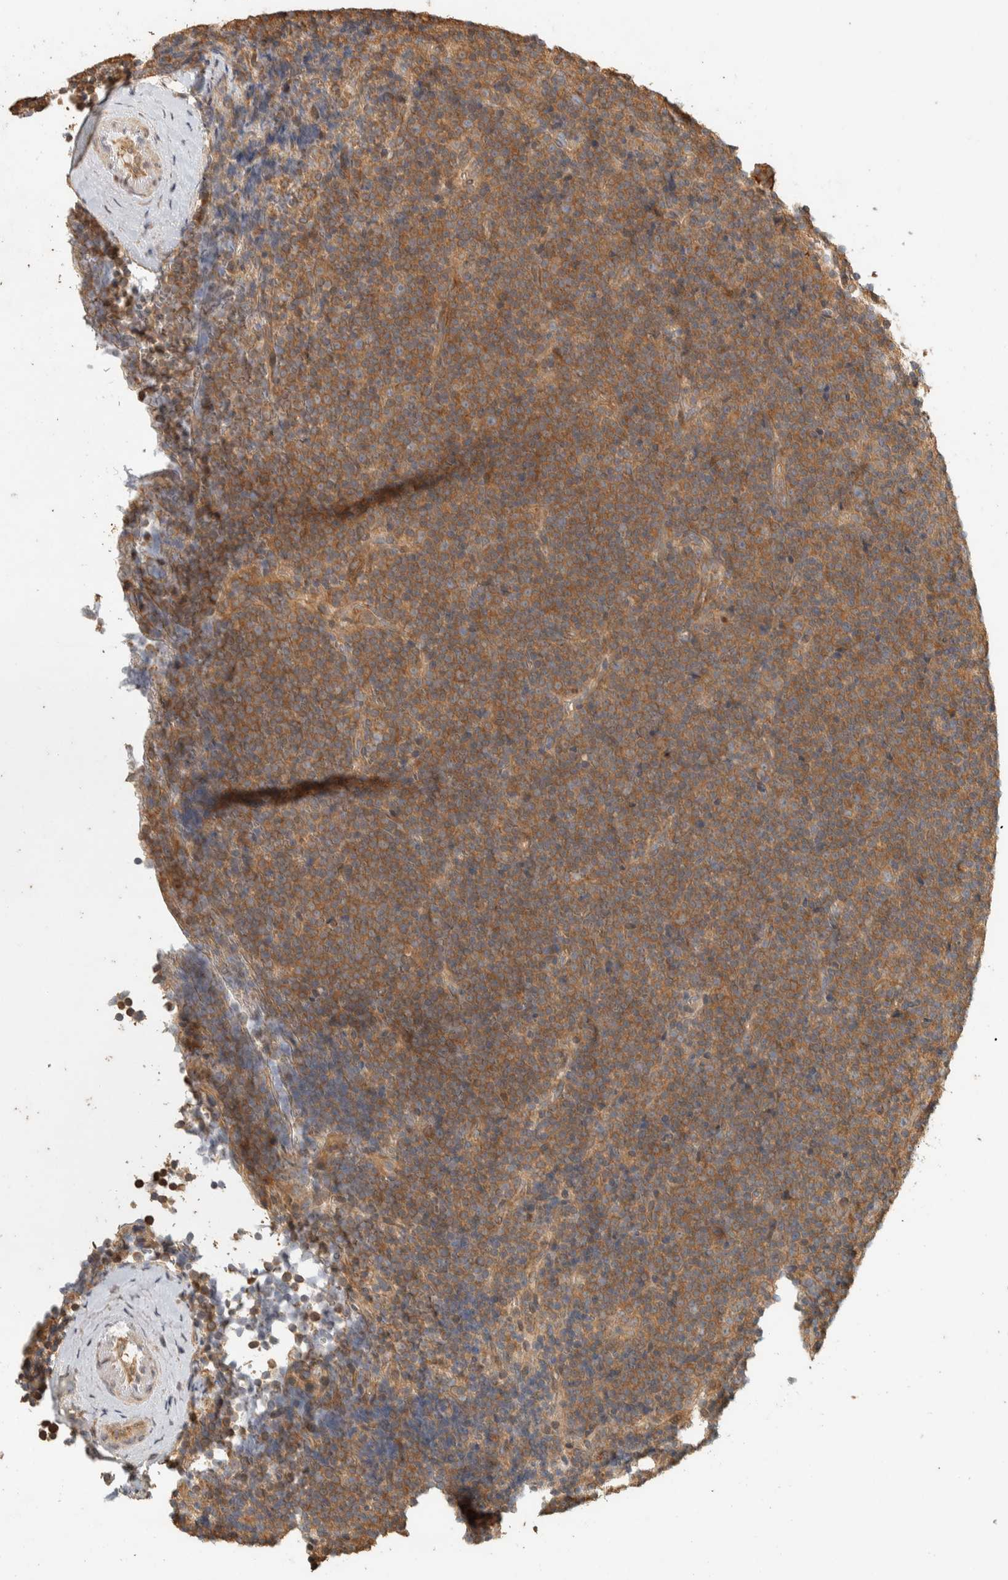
{"staining": {"intensity": "moderate", "quantity": ">75%", "location": "cytoplasmic/membranous"}, "tissue": "lymphoma", "cell_type": "Tumor cells", "image_type": "cancer", "snomed": [{"axis": "morphology", "description": "Malignant lymphoma, non-Hodgkin's type, Low grade"}, {"axis": "topography", "description": "Lymph node"}], "caption": "Lymphoma tissue reveals moderate cytoplasmic/membranous positivity in about >75% of tumor cells (Brightfield microscopy of DAB IHC at high magnification).", "gene": "EXOC7", "patient": {"sex": "female", "age": 67}}